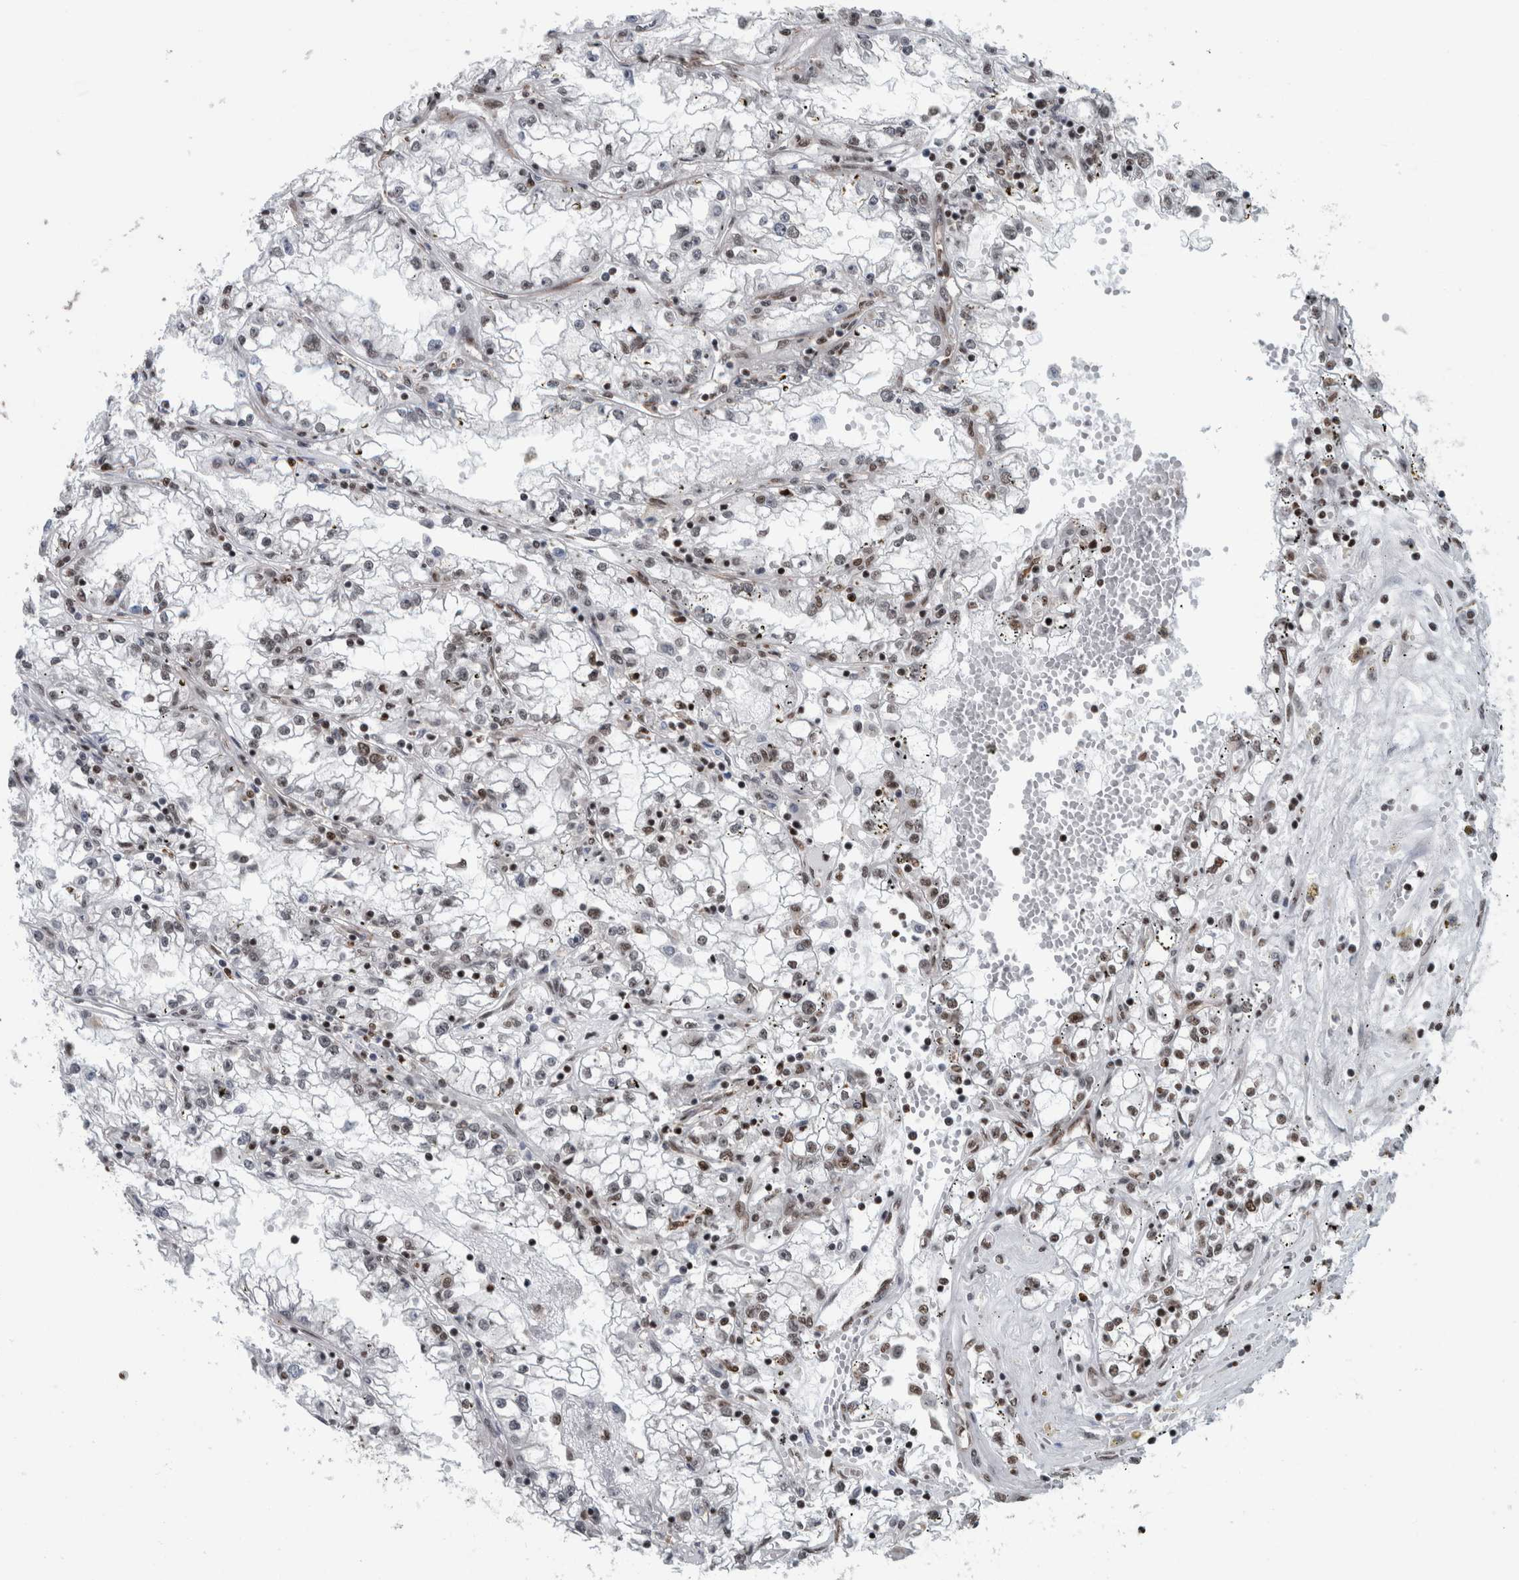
{"staining": {"intensity": "moderate", "quantity": "25%-75%", "location": "nuclear"}, "tissue": "renal cancer", "cell_type": "Tumor cells", "image_type": "cancer", "snomed": [{"axis": "morphology", "description": "Adenocarcinoma, NOS"}, {"axis": "topography", "description": "Kidney"}], "caption": "Renal cancer stained with DAB (3,3'-diaminobenzidine) immunohistochemistry exhibits medium levels of moderate nuclear positivity in approximately 25%-75% of tumor cells.", "gene": "DNMT3A", "patient": {"sex": "male", "age": 56}}